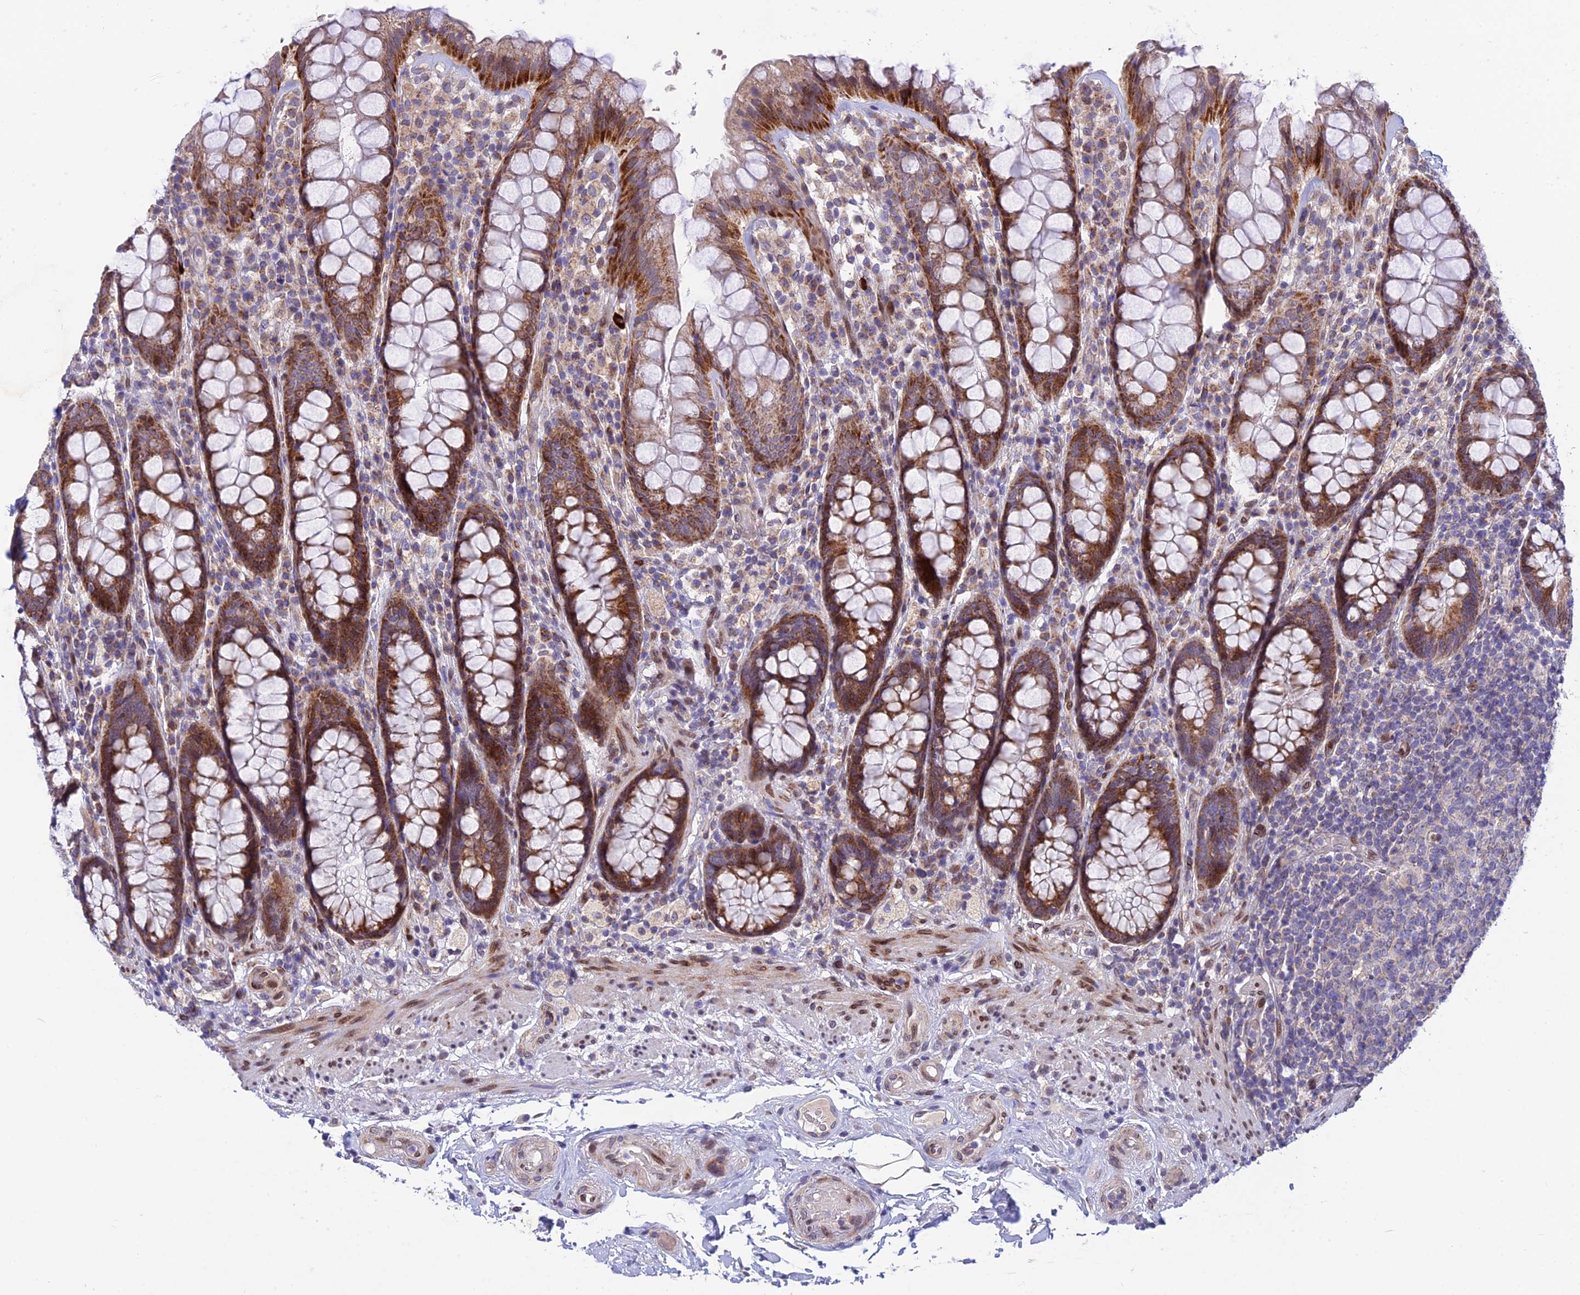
{"staining": {"intensity": "moderate", "quantity": ">75%", "location": "cytoplasmic/membranous"}, "tissue": "rectum", "cell_type": "Glandular cells", "image_type": "normal", "snomed": [{"axis": "morphology", "description": "Normal tissue, NOS"}, {"axis": "topography", "description": "Rectum"}], "caption": "Immunohistochemistry (DAB) staining of normal rectum reveals moderate cytoplasmic/membranous protein staining in approximately >75% of glandular cells. The staining was performed using DAB (3,3'-diaminobenzidine), with brown indicating positive protein expression. Nuclei are stained blue with hematoxylin.", "gene": "MGAT2", "patient": {"sex": "male", "age": 83}}